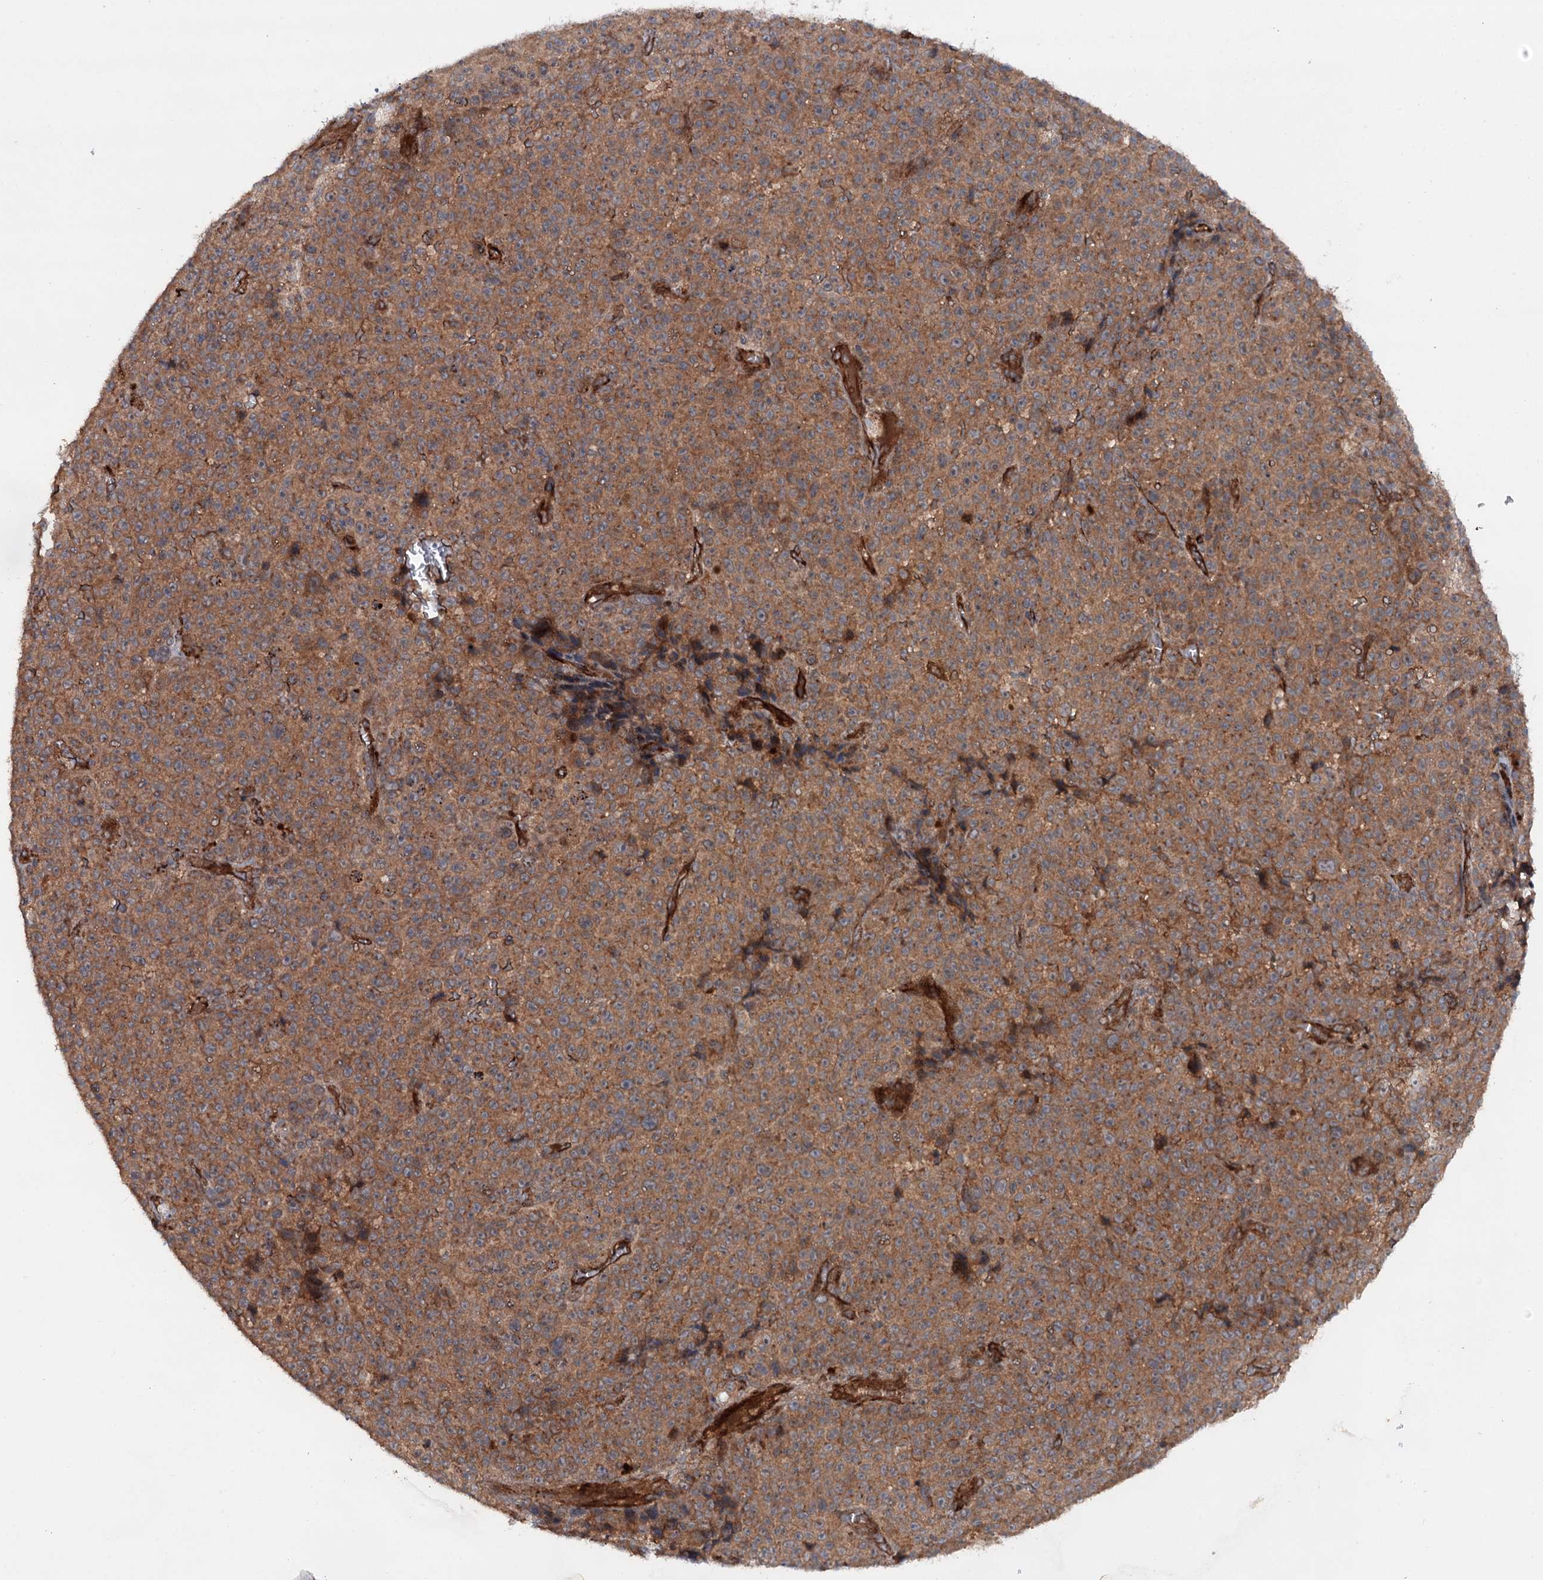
{"staining": {"intensity": "moderate", "quantity": ">75%", "location": "cytoplasmic/membranous"}, "tissue": "melanoma", "cell_type": "Tumor cells", "image_type": "cancer", "snomed": [{"axis": "morphology", "description": "Malignant melanoma, NOS"}, {"axis": "topography", "description": "Skin"}], "caption": "Approximately >75% of tumor cells in human melanoma demonstrate moderate cytoplasmic/membranous protein positivity as visualized by brown immunohistochemical staining.", "gene": "ADGRG4", "patient": {"sex": "female", "age": 82}}